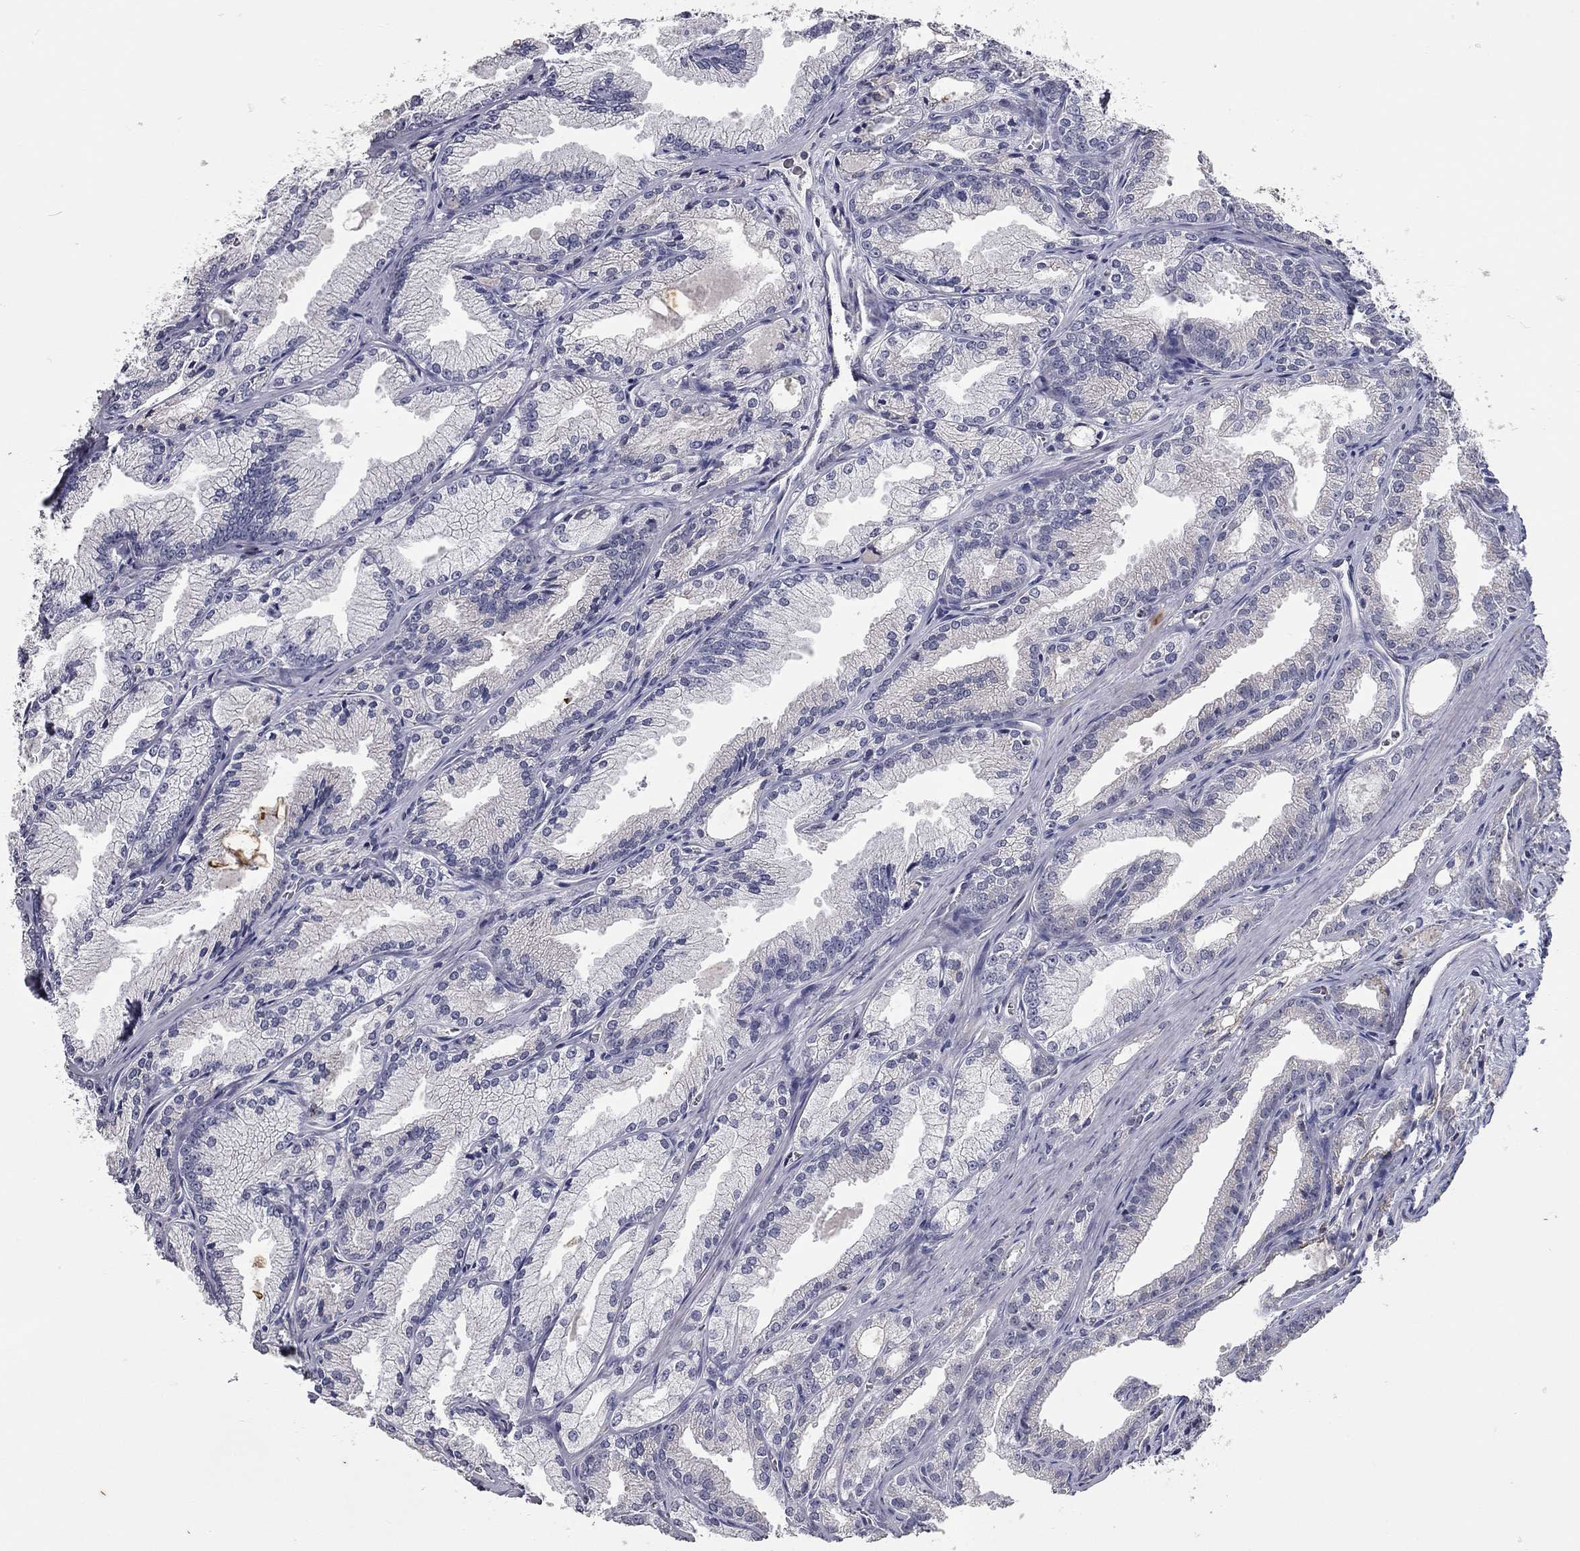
{"staining": {"intensity": "negative", "quantity": "none", "location": "none"}, "tissue": "prostate cancer", "cell_type": "Tumor cells", "image_type": "cancer", "snomed": [{"axis": "morphology", "description": "Adenocarcinoma, NOS"}, {"axis": "morphology", "description": "Adenocarcinoma, High grade"}, {"axis": "topography", "description": "Prostate"}], "caption": "An immunohistochemistry histopathology image of prostate cancer is shown. There is no staining in tumor cells of prostate cancer.", "gene": "XAGE2", "patient": {"sex": "male", "age": 70}}